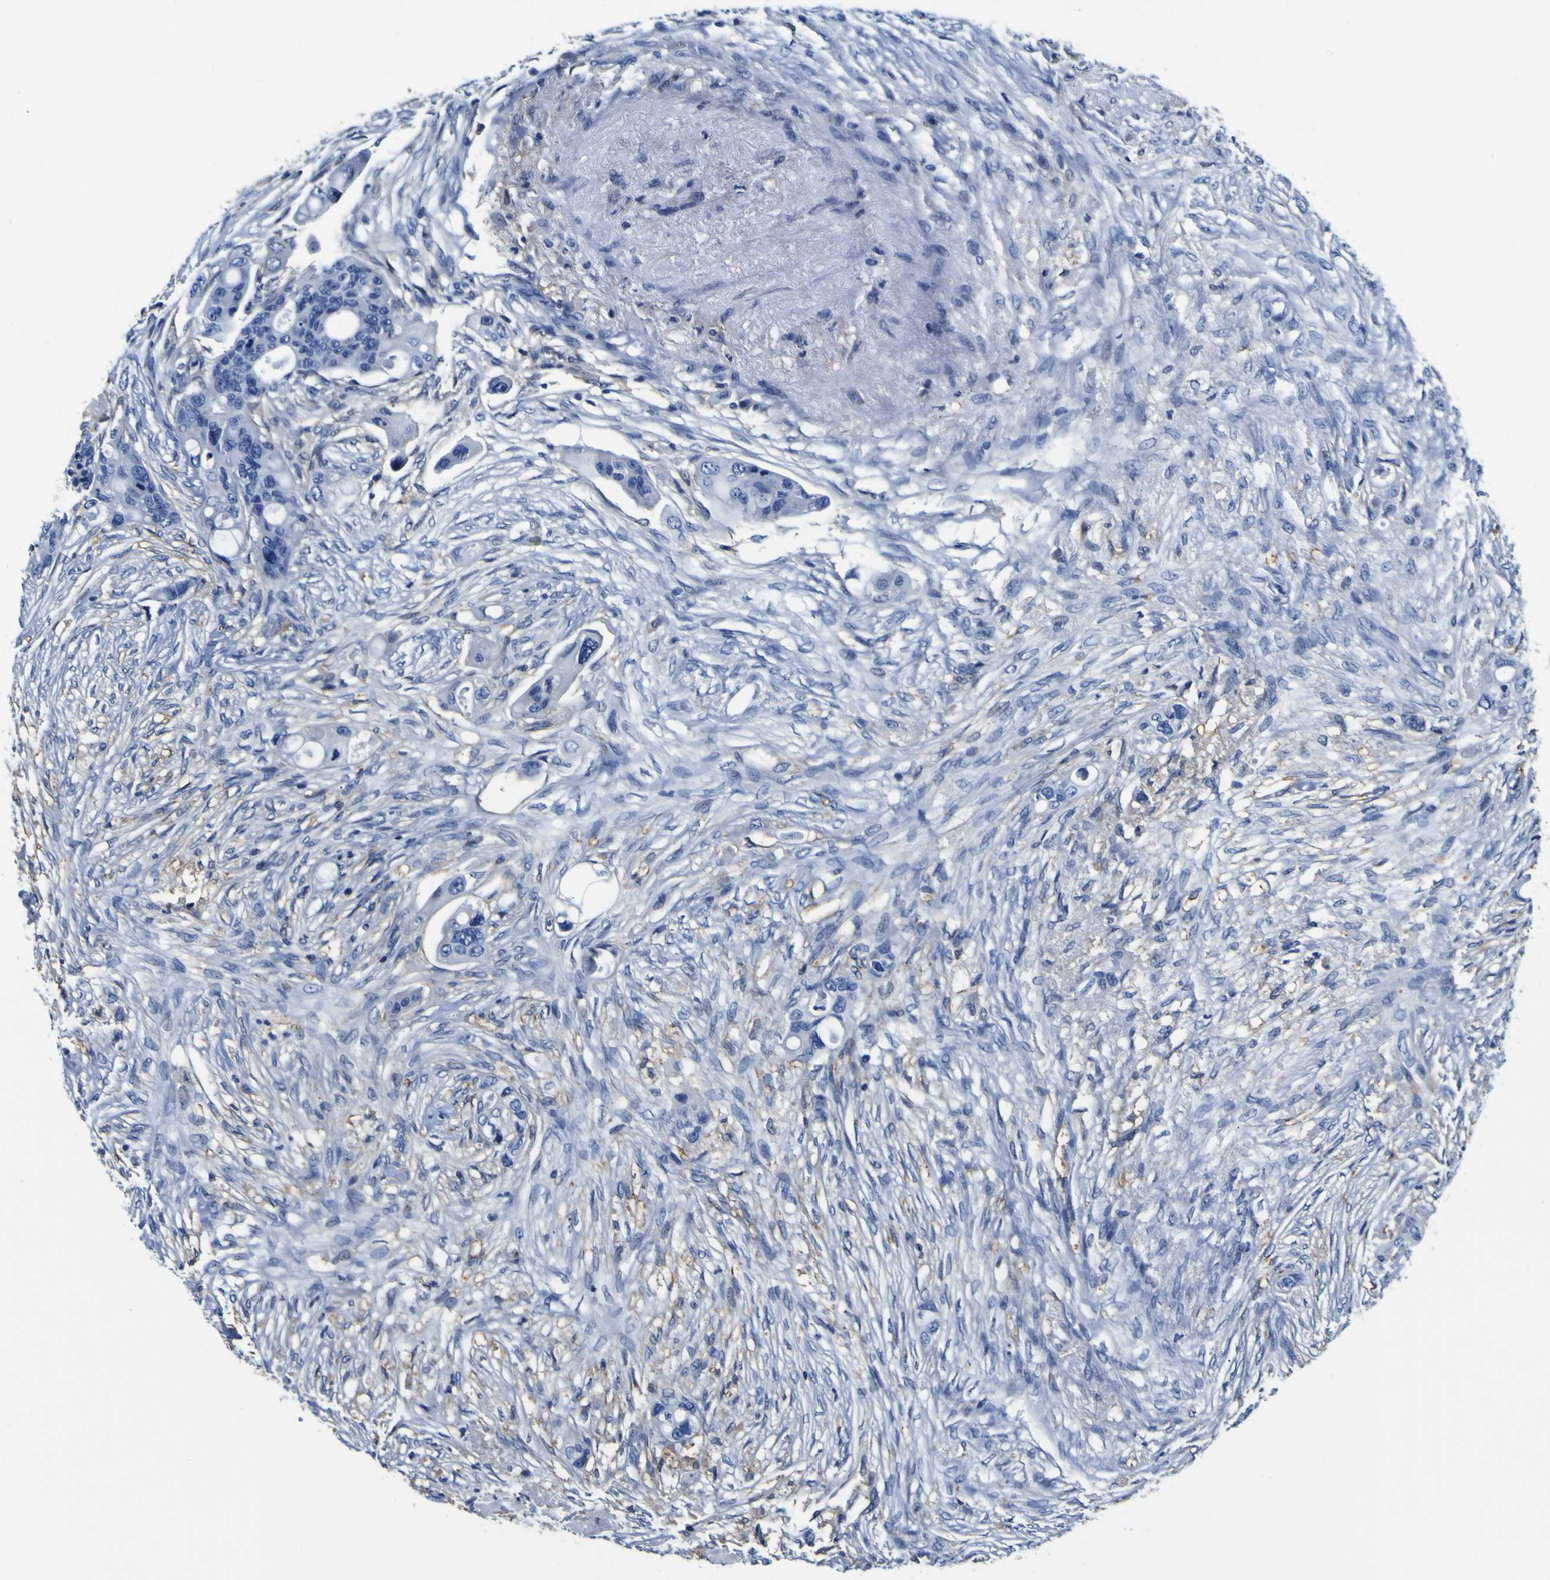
{"staining": {"intensity": "negative", "quantity": "none", "location": "none"}, "tissue": "colorectal cancer", "cell_type": "Tumor cells", "image_type": "cancer", "snomed": [{"axis": "morphology", "description": "Adenocarcinoma, NOS"}, {"axis": "topography", "description": "Colon"}], "caption": "Tumor cells are negative for brown protein staining in colorectal cancer (adenocarcinoma).", "gene": "PXDN", "patient": {"sex": "female", "age": 57}}